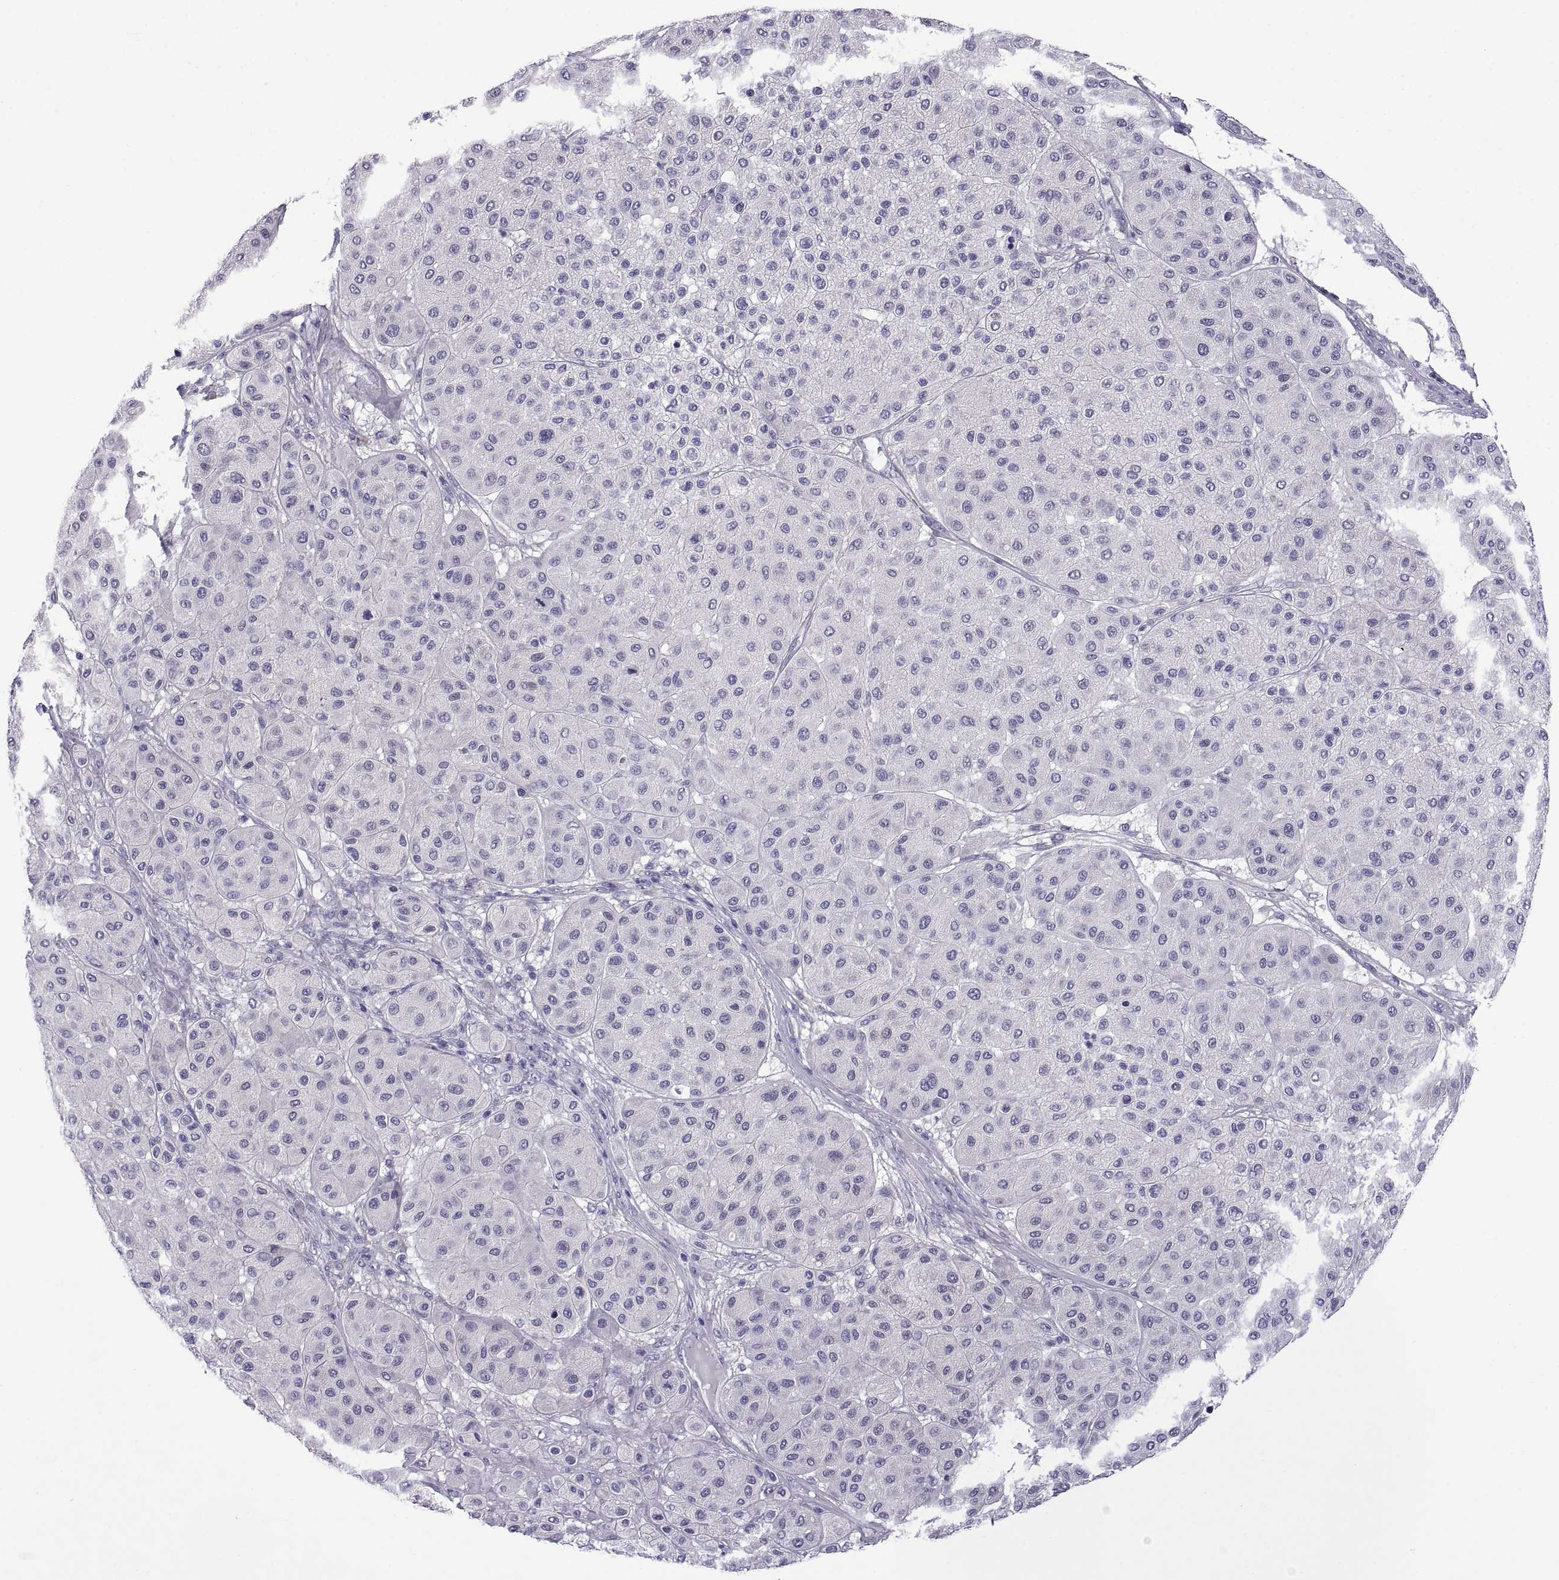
{"staining": {"intensity": "negative", "quantity": "none", "location": "none"}, "tissue": "melanoma", "cell_type": "Tumor cells", "image_type": "cancer", "snomed": [{"axis": "morphology", "description": "Malignant melanoma, Metastatic site"}, {"axis": "topography", "description": "Smooth muscle"}], "caption": "A micrograph of human malignant melanoma (metastatic site) is negative for staining in tumor cells.", "gene": "SPDYE1", "patient": {"sex": "male", "age": 41}}